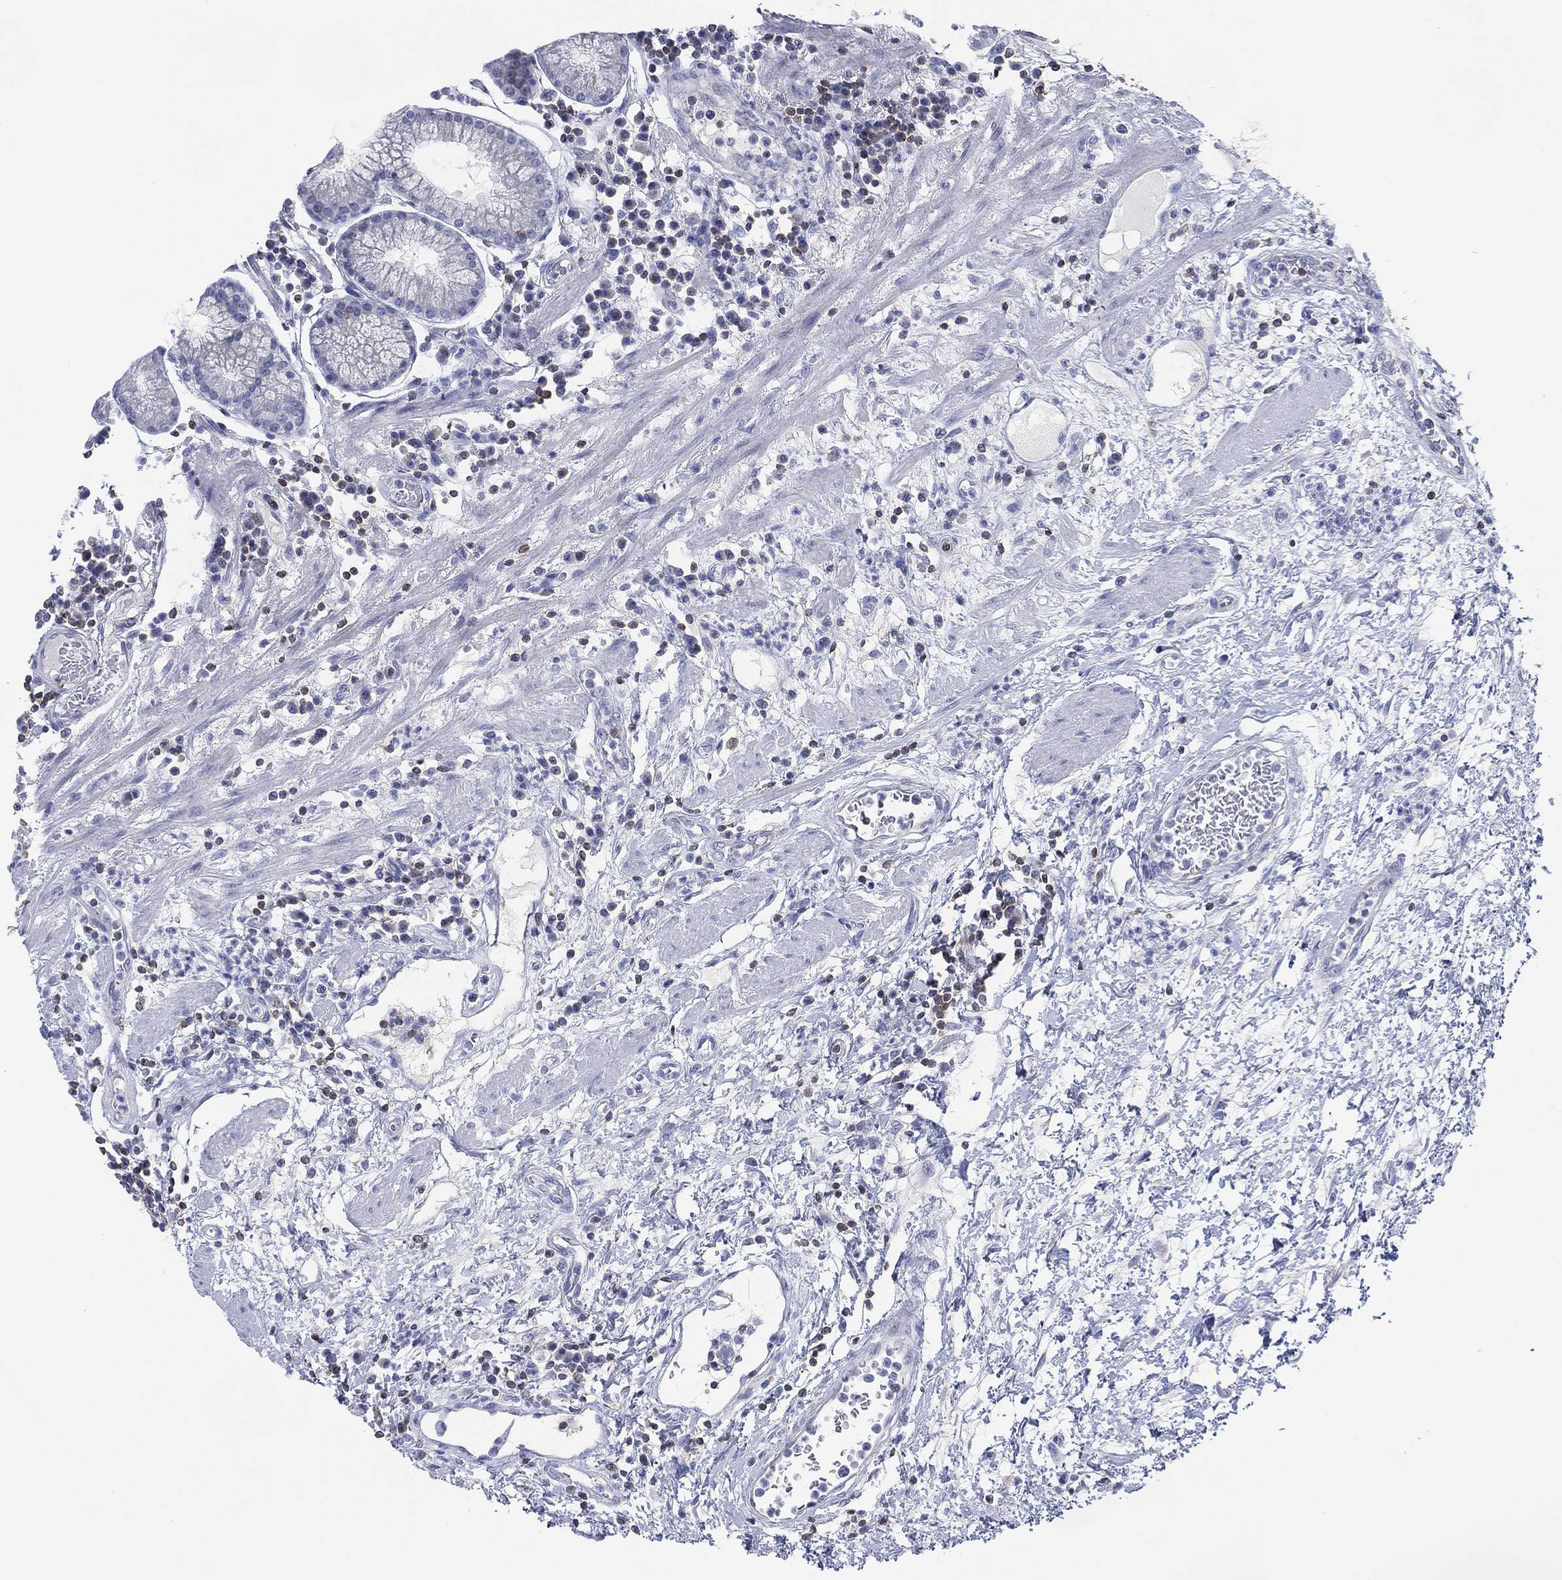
{"staining": {"intensity": "negative", "quantity": "none", "location": "none"}, "tissue": "stomach", "cell_type": "Glandular cells", "image_type": "normal", "snomed": [{"axis": "morphology", "description": "Normal tissue, NOS"}, {"axis": "morphology", "description": "Adenocarcinoma, NOS"}, {"axis": "topography", "description": "Stomach"}], "caption": "Immunohistochemistry micrograph of unremarkable stomach stained for a protein (brown), which demonstrates no expression in glandular cells.", "gene": "SEPTIN1", "patient": {"sex": "female", "age": 64}}